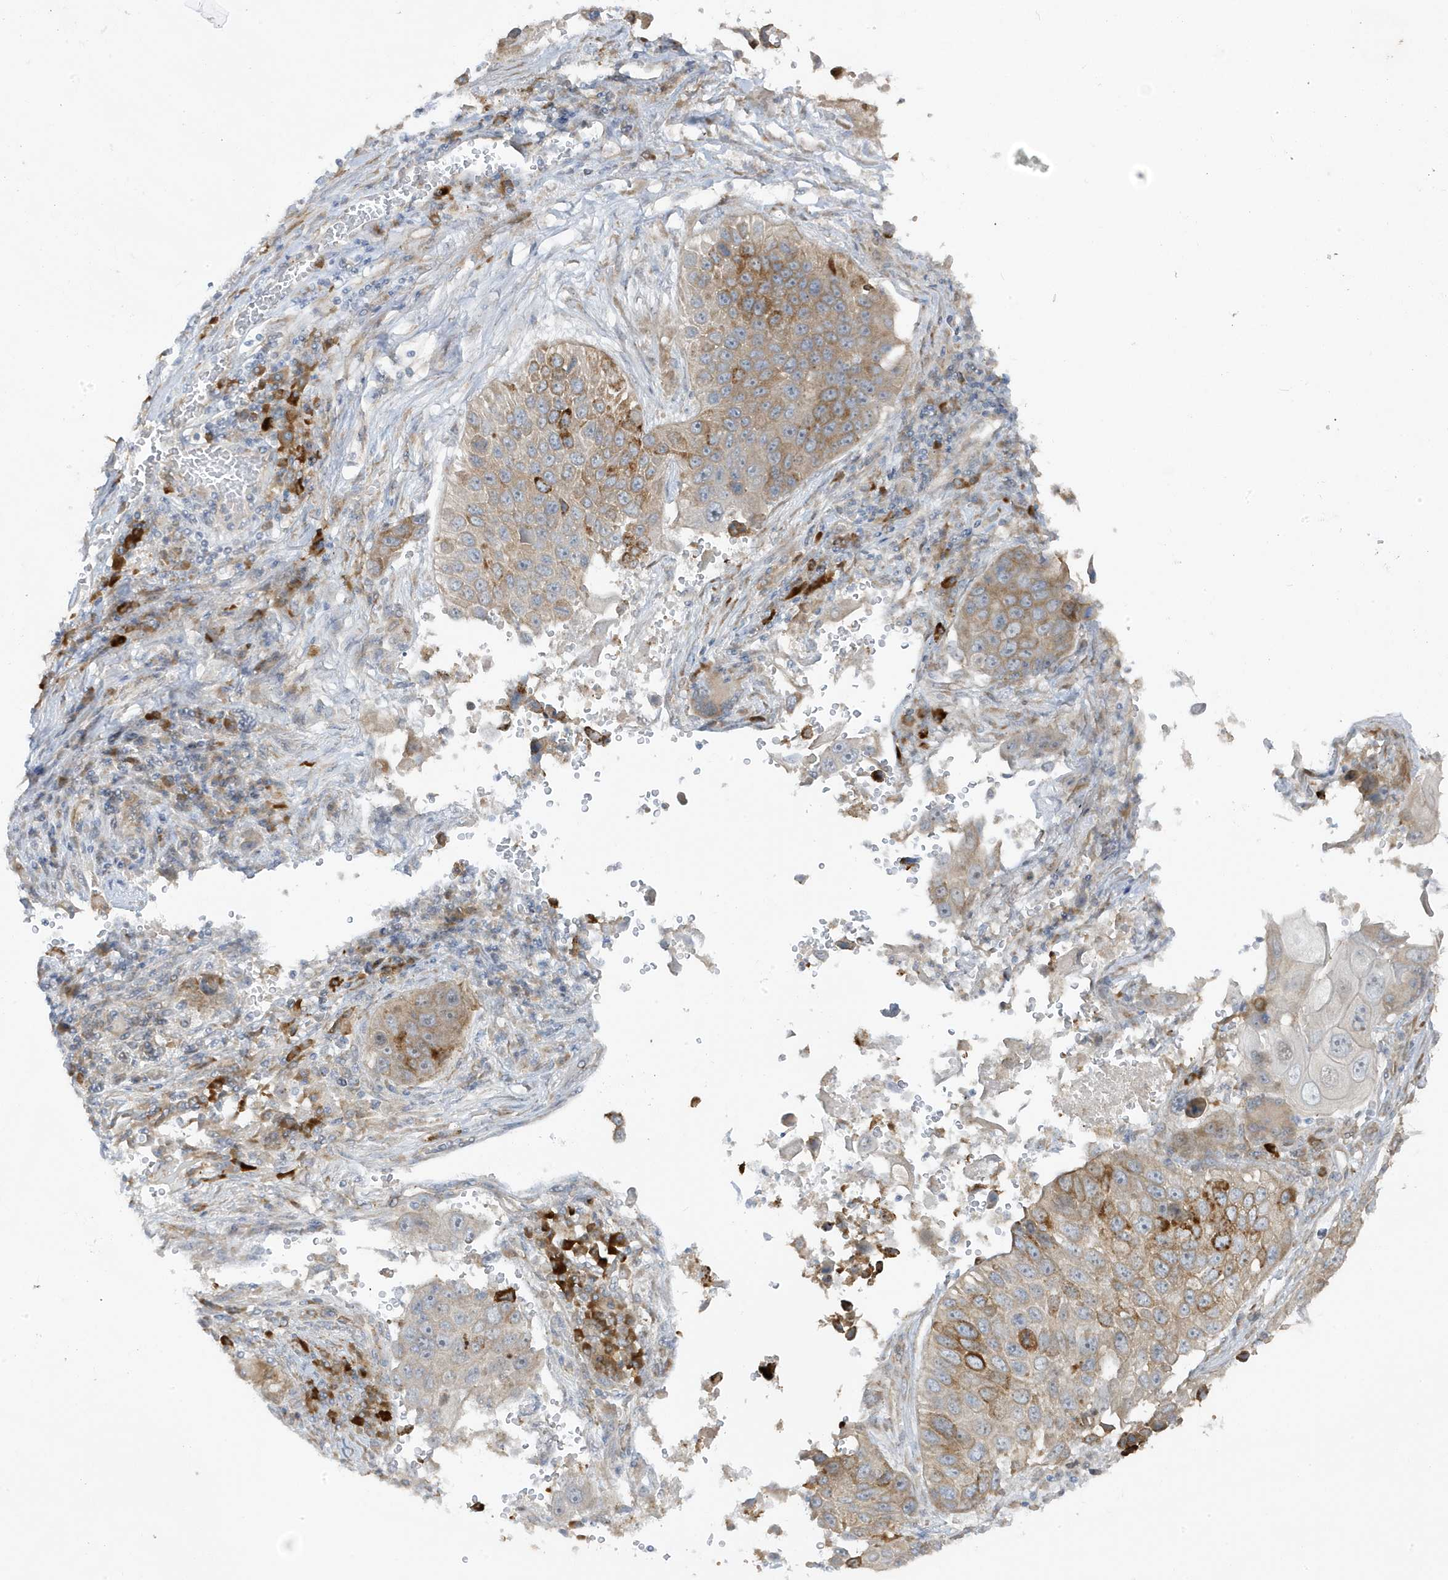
{"staining": {"intensity": "strong", "quantity": "<25%", "location": "cytoplasmic/membranous"}, "tissue": "lung cancer", "cell_type": "Tumor cells", "image_type": "cancer", "snomed": [{"axis": "morphology", "description": "Squamous cell carcinoma, NOS"}, {"axis": "topography", "description": "Lung"}], "caption": "Protein expression analysis of human lung cancer (squamous cell carcinoma) reveals strong cytoplasmic/membranous expression in approximately <25% of tumor cells.", "gene": "ZNF654", "patient": {"sex": "male", "age": 61}}